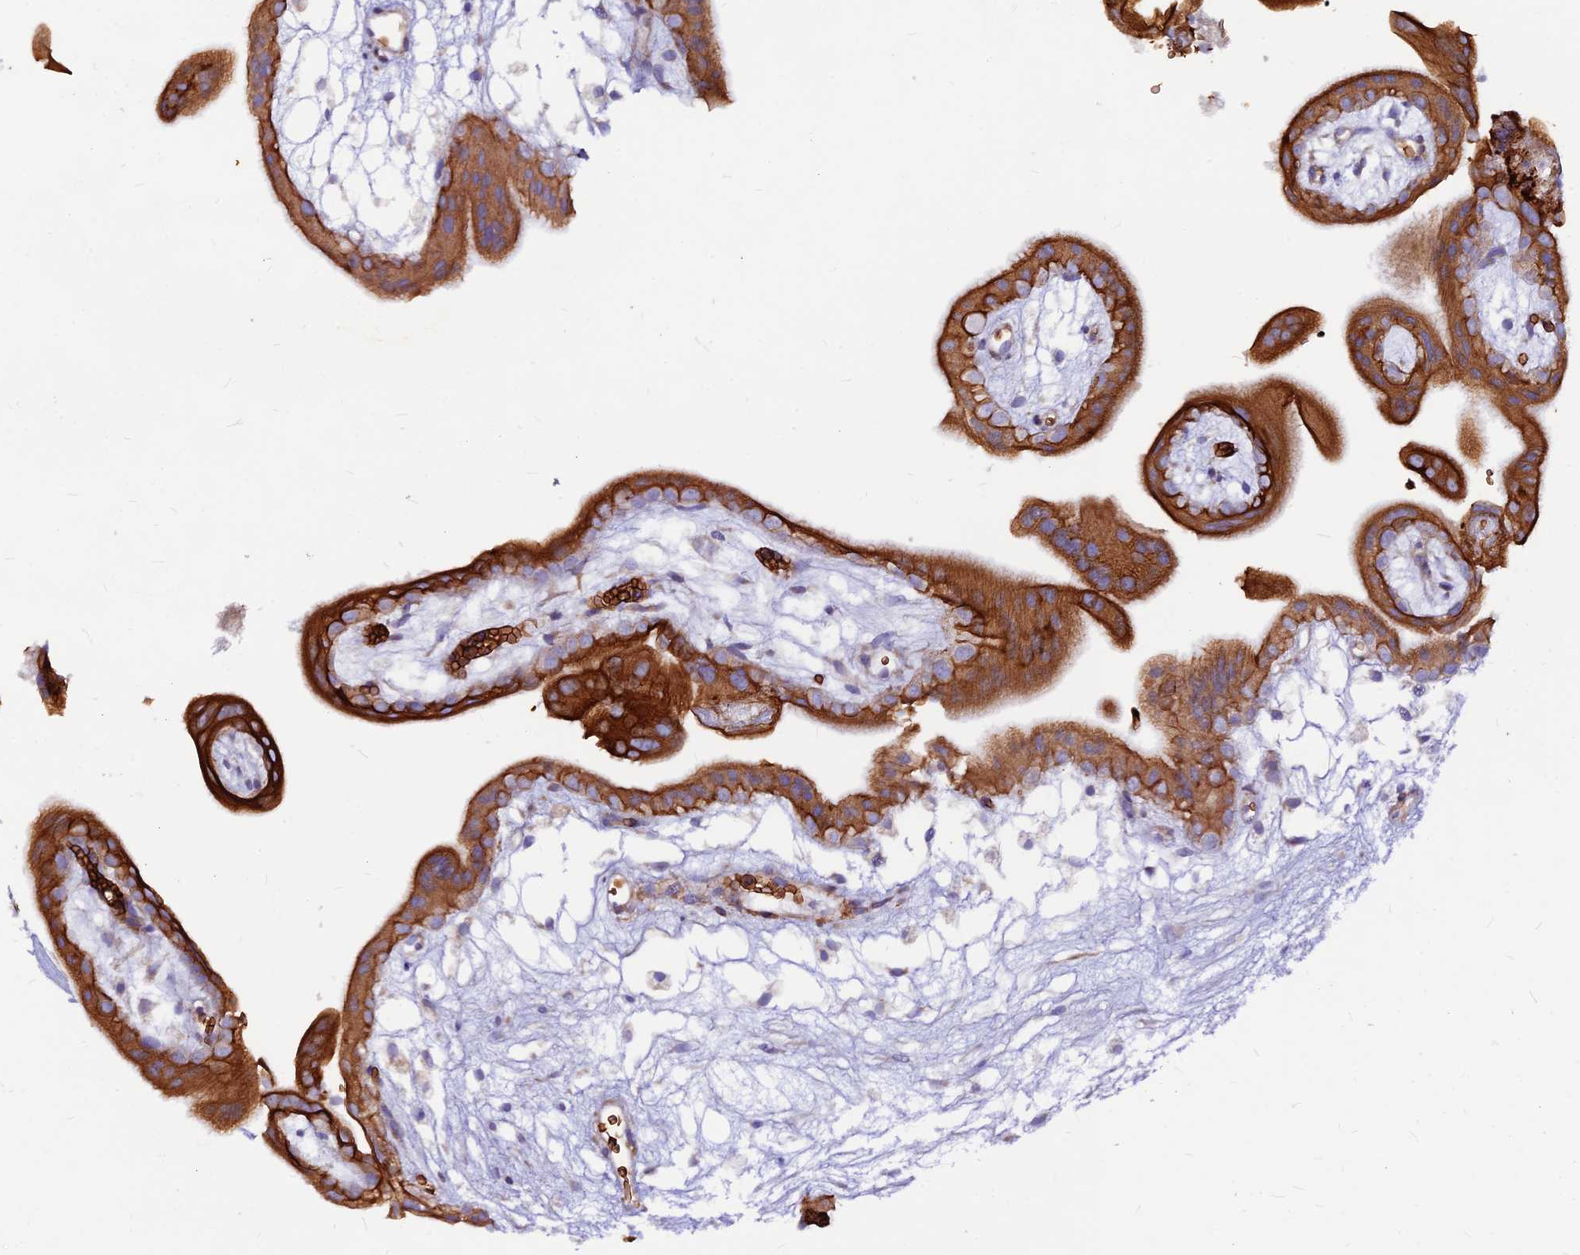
{"staining": {"intensity": "strong", "quantity": "25%-75%", "location": "cytoplasmic/membranous"}, "tissue": "placenta", "cell_type": "Decidual cells", "image_type": "normal", "snomed": [{"axis": "morphology", "description": "Normal tissue, NOS"}, {"axis": "topography", "description": "Placenta"}], "caption": "This micrograph displays IHC staining of normal placenta, with high strong cytoplasmic/membranous staining in about 25%-75% of decidual cells.", "gene": "DENND2D", "patient": {"sex": "female", "age": 18}}